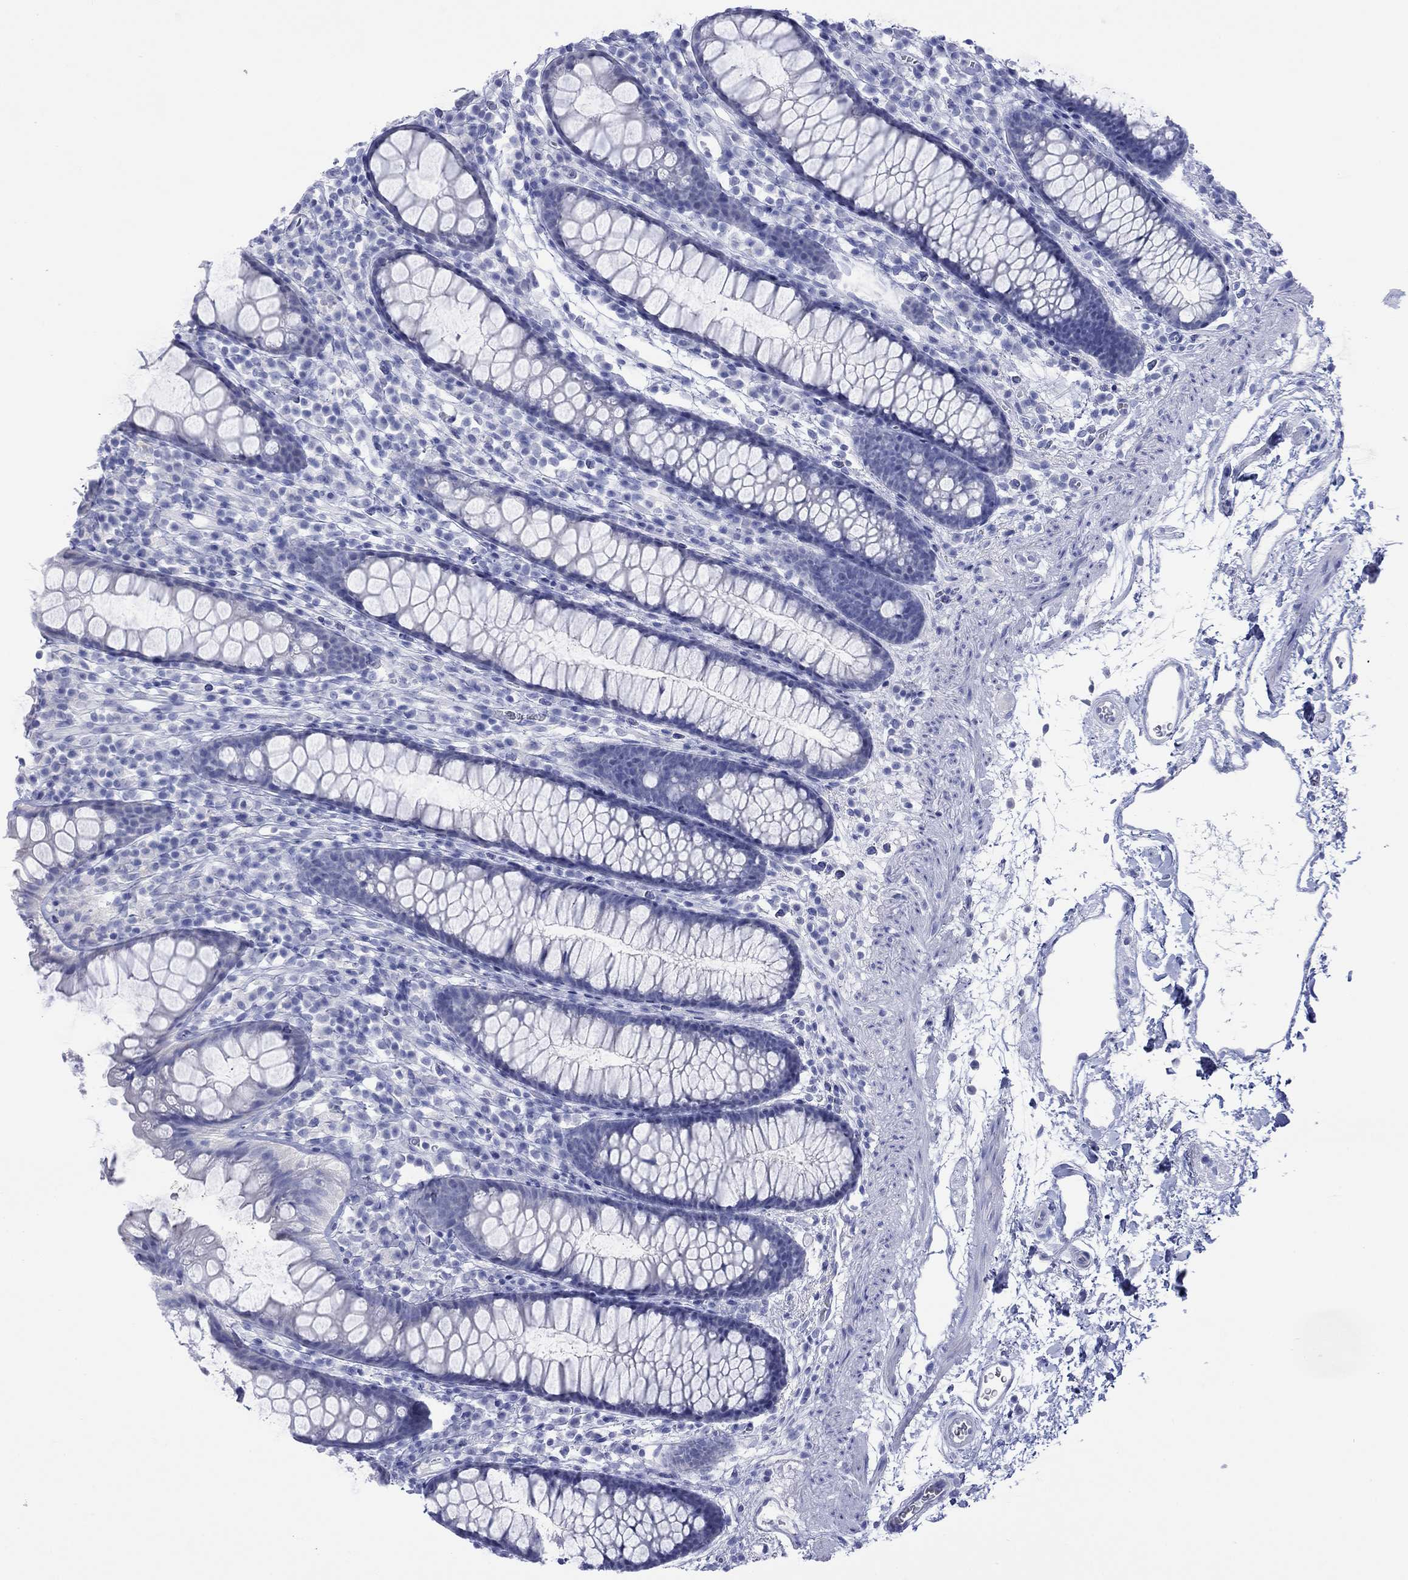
{"staining": {"intensity": "negative", "quantity": "none", "location": "none"}, "tissue": "colon", "cell_type": "Endothelial cells", "image_type": "normal", "snomed": [{"axis": "morphology", "description": "Normal tissue, NOS"}, {"axis": "topography", "description": "Colon"}], "caption": "This photomicrograph is of normal colon stained with IHC to label a protein in brown with the nuclei are counter-stained blue. There is no expression in endothelial cells.", "gene": "MLANA", "patient": {"sex": "male", "age": 76}}